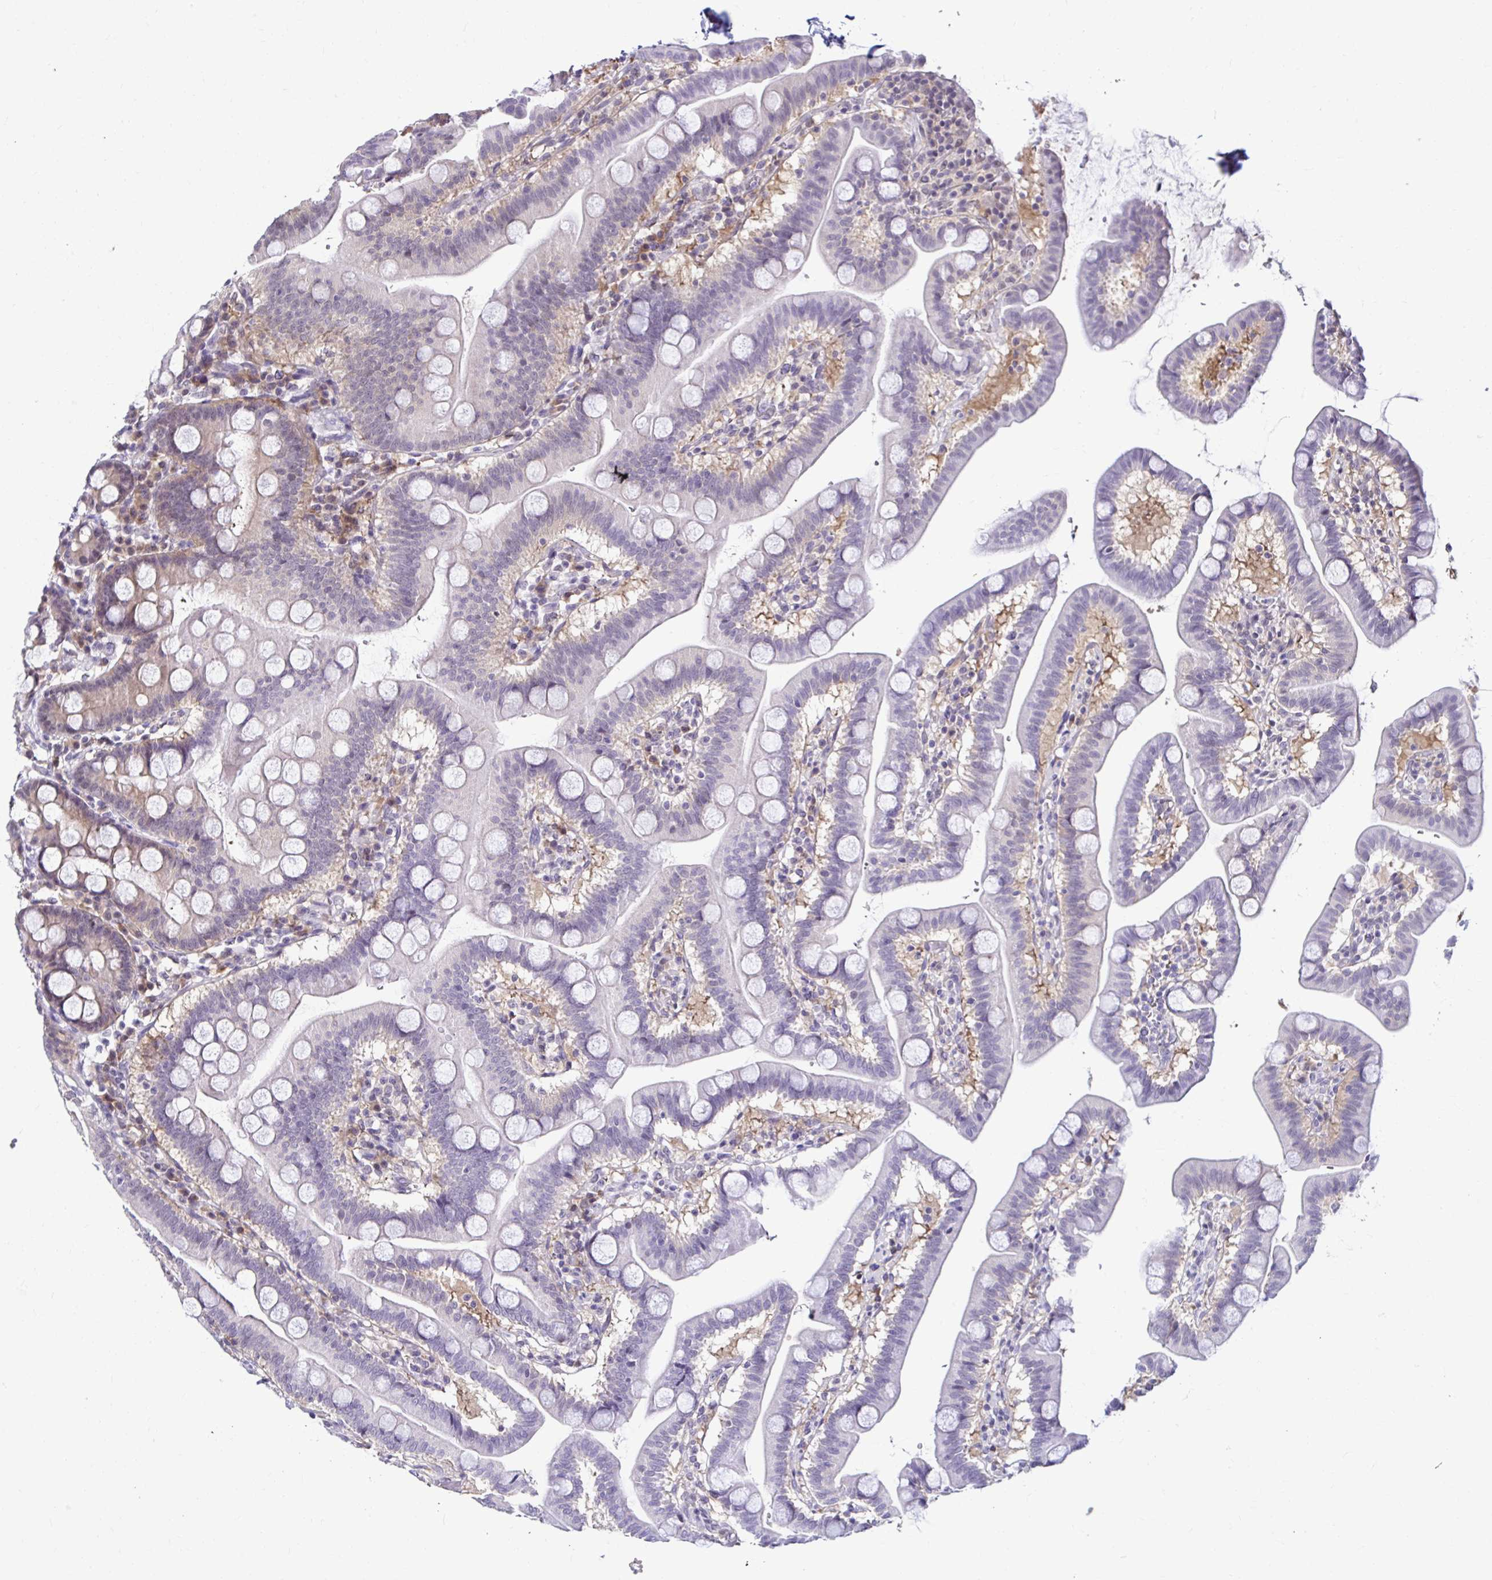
{"staining": {"intensity": "weak", "quantity": "<25%", "location": "nuclear"}, "tissue": "duodenum", "cell_type": "Glandular cells", "image_type": "normal", "snomed": [{"axis": "morphology", "description": "Normal tissue, NOS"}, {"axis": "topography", "description": "Pancreas"}, {"axis": "topography", "description": "Duodenum"}], "caption": "Duodenum was stained to show a protein in brown. There is no significant staining in glandular cells. Nuclei are stained in blue.", "gene": "PSMD3", "patient": {"sex": "male", "age": 59}}